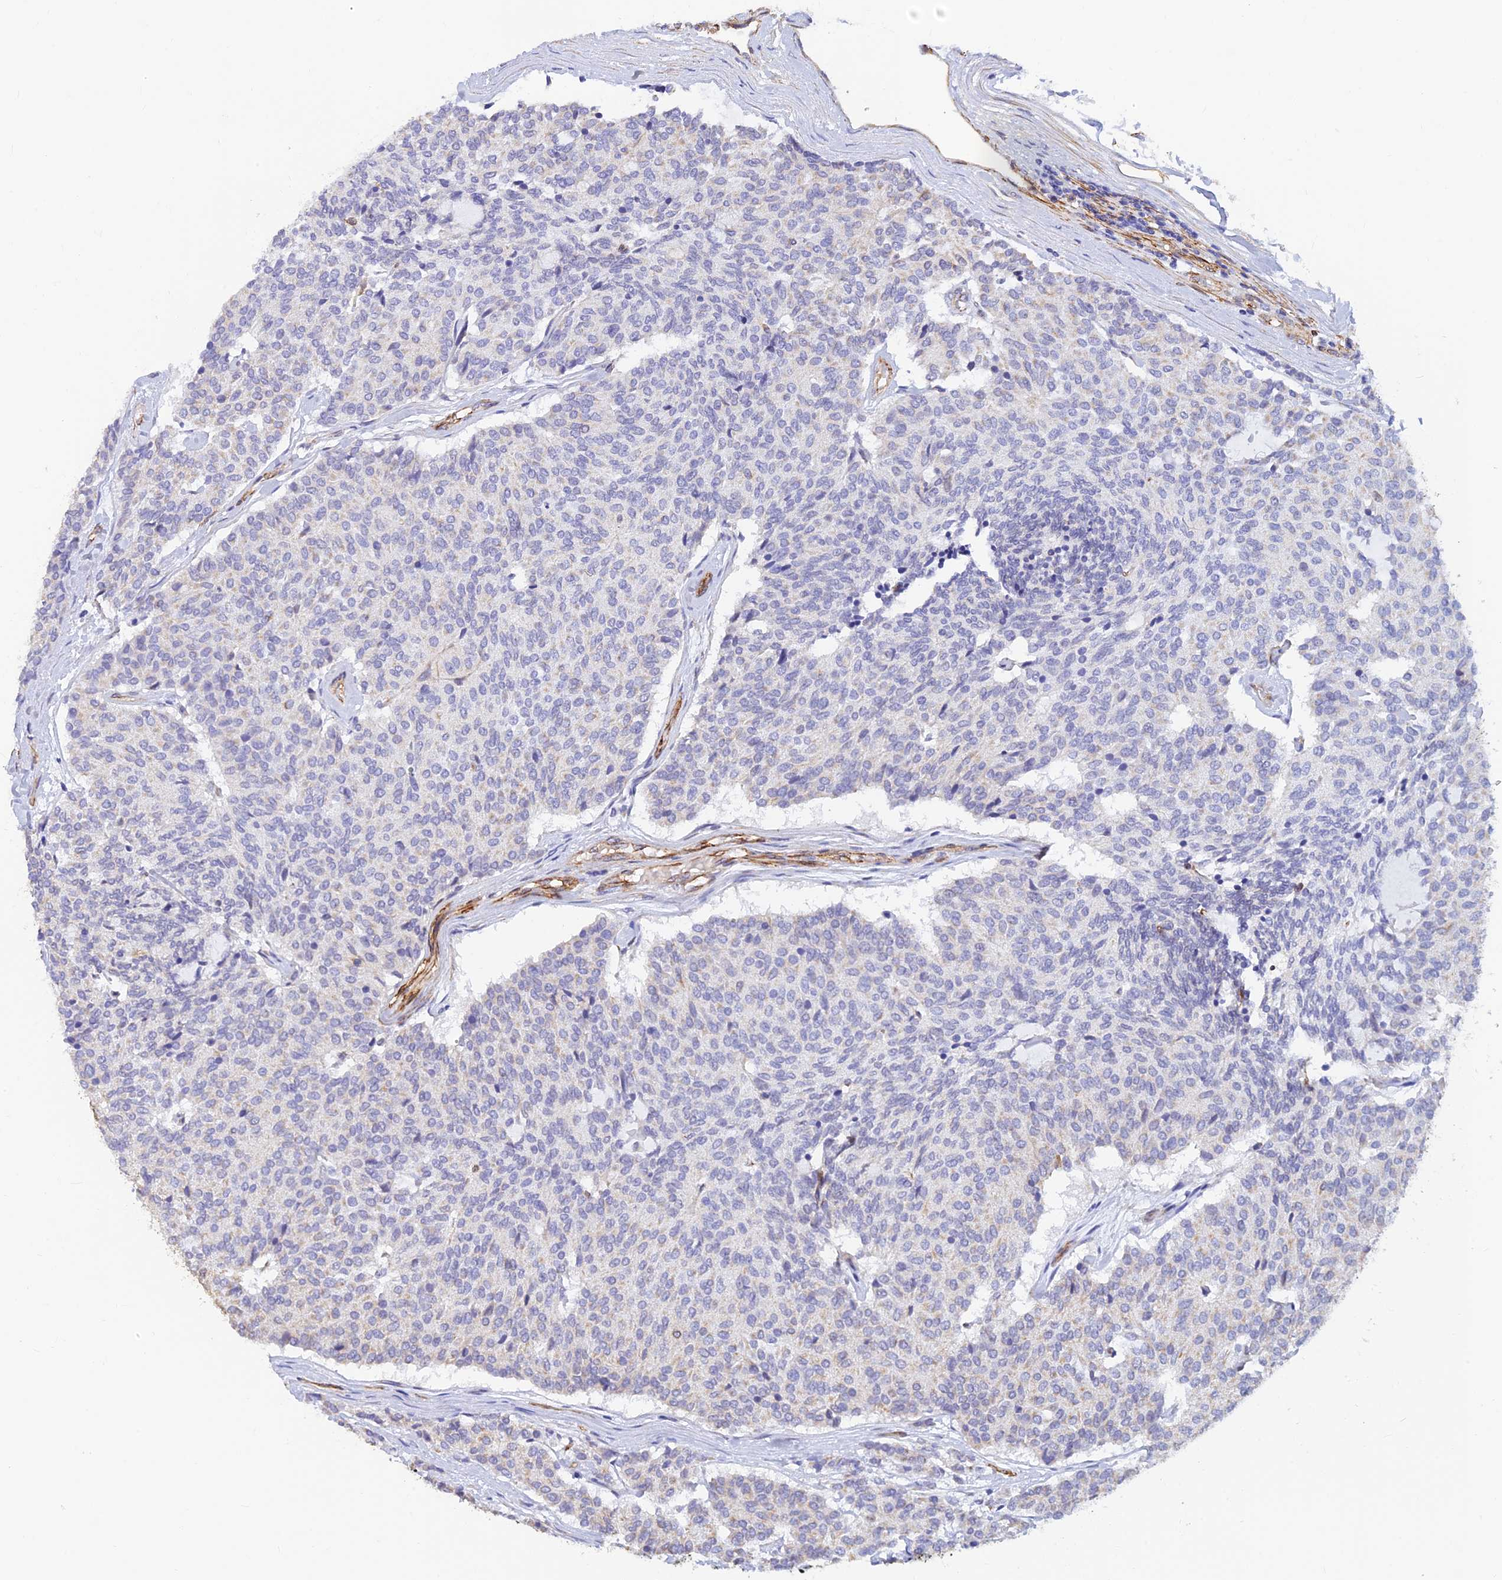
{"staining": {"intensity": "negative", "quantity": "none", "location": "none"}, "tissue": "carcinoid", "cell_type": "Tumor cells", "image_type": "cancer", "snomed": [{"axis": "morphology", "description": "Carcinoid, malignant, NOS"}, {"axis": "topography", "description": "Pancreas"}], "caption": "An image of carcinoid stained for a protein exhibits no brown staining in tumor cells.", "gene": "ALDH1L2", "patient": {"sex": "female", "age": 54}}